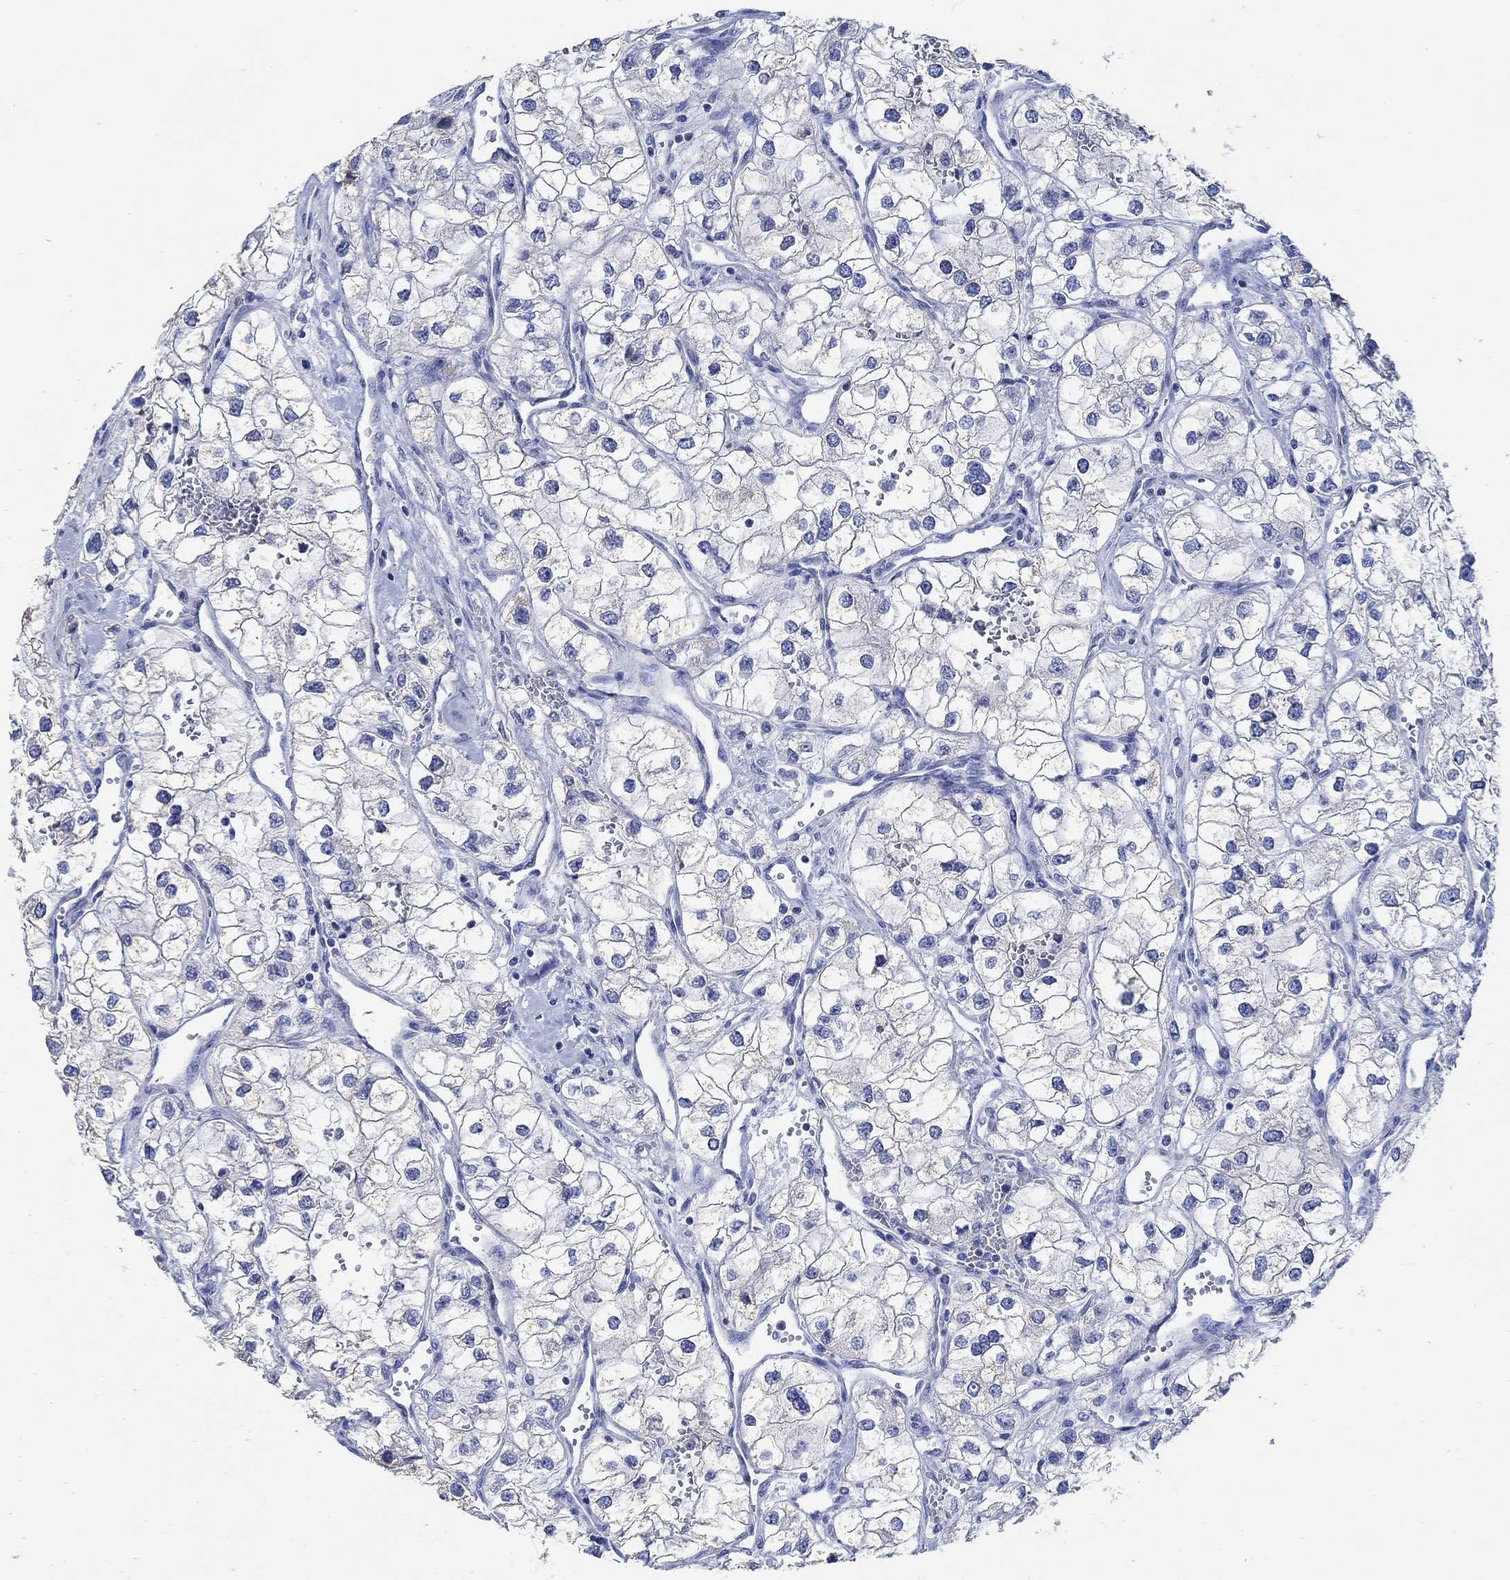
{"staining": {"intensity": "negative", "quantity": "none", "location": "none"}, "tissue": "renal cancer", "cell_type": "Tumor cells", "image_type": "cancer", "snomed": [{"axis": "morphology", "description": "Adenocarcinoma, NOS"}, {"axis": "topography", "description": "Kidney"}], "caption": "Tumor cells show no significant protein positivity in adenocarcinoma (renal).", "gene": "PPP1R17", "patient": {"sex": "male", "age": 59}}